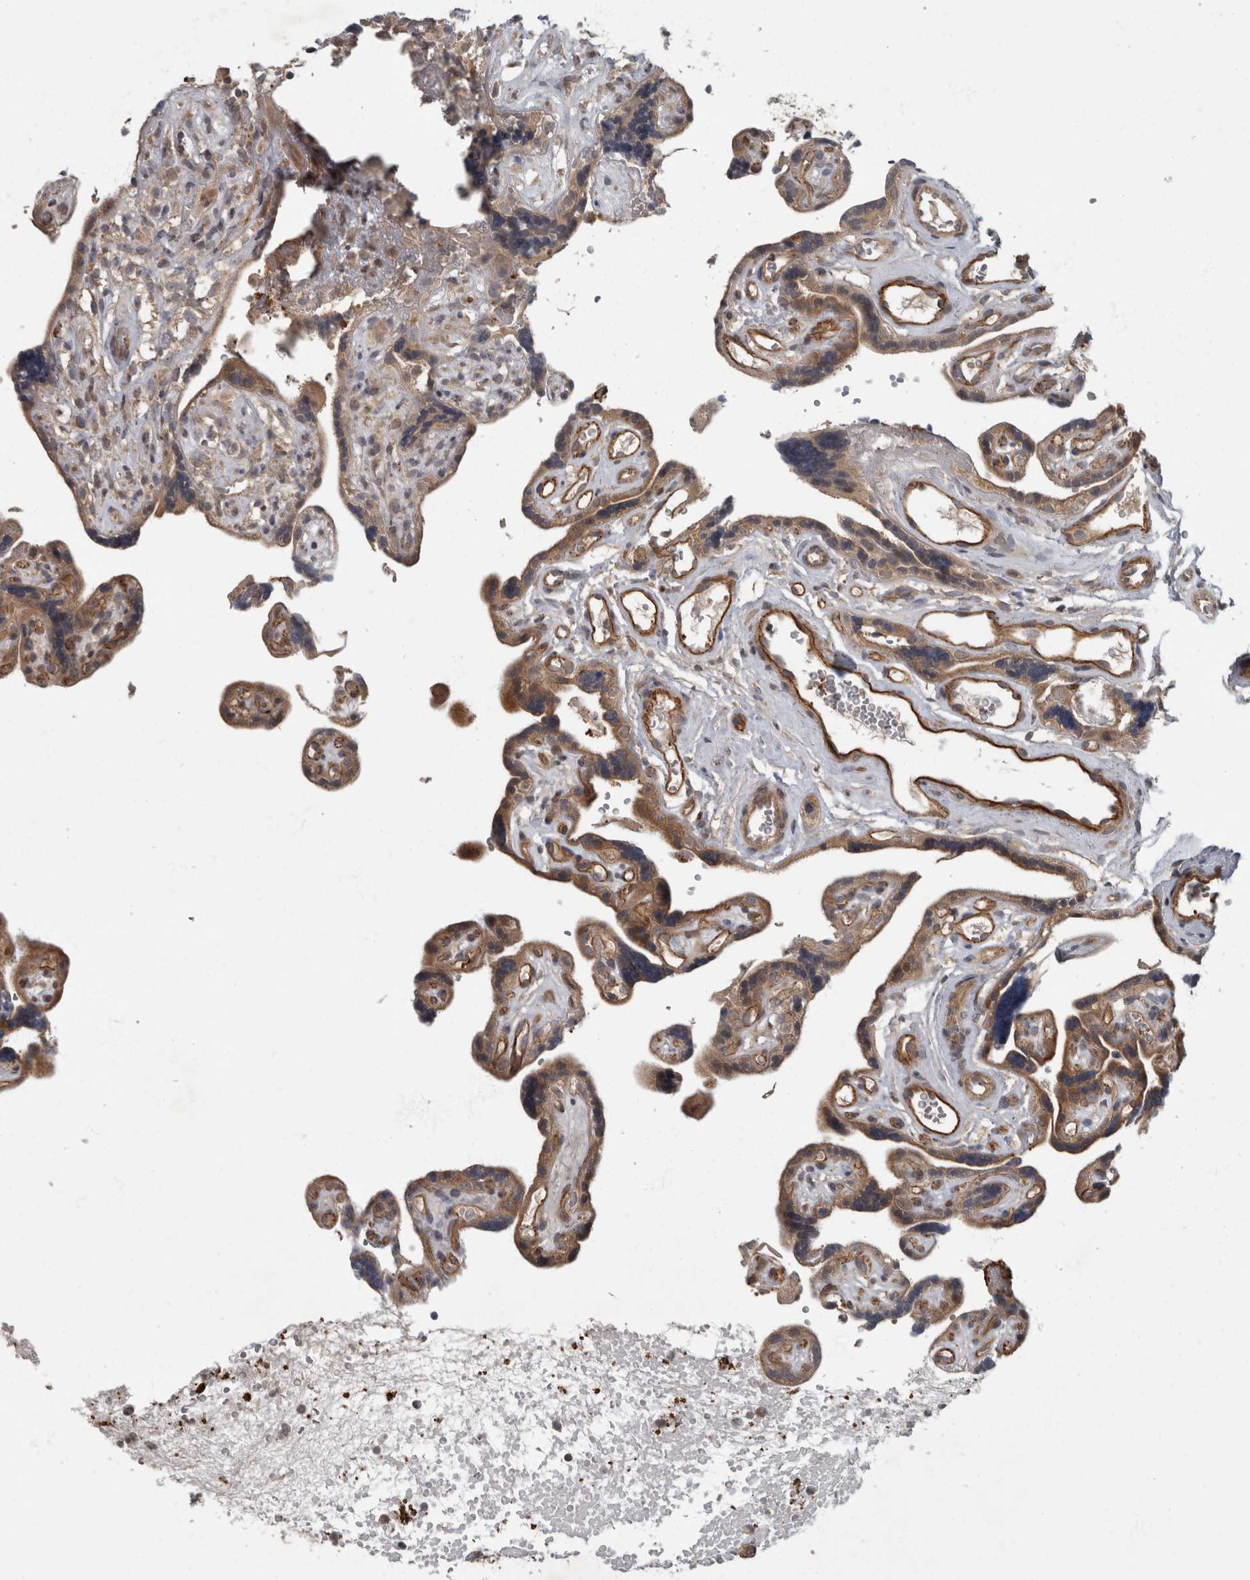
{"staining": {"intensity": "moderate", "quantity": ">75%", "location": "cytoplasmic/membranous"}, "tissue": "placenta", "cell_type": "Decidual cells", "image_type": "normal", "snomed": [{"axis": "morphology", "description": "Normal tissue, NOS"}, {"axis": "topography", "description": "Placenta"}], "caption": "A photomicrograph of human placenta stained for a protein exhibits moderate cytoplasmic/membranous brown staining in decidual cells. The staining was performed using DAB, with brown indicating positive protein expression. Nuclei are stained blue with hematoxylin.", "gene": "VEGFD", "patient": {"sex": "female", "age": 30}}